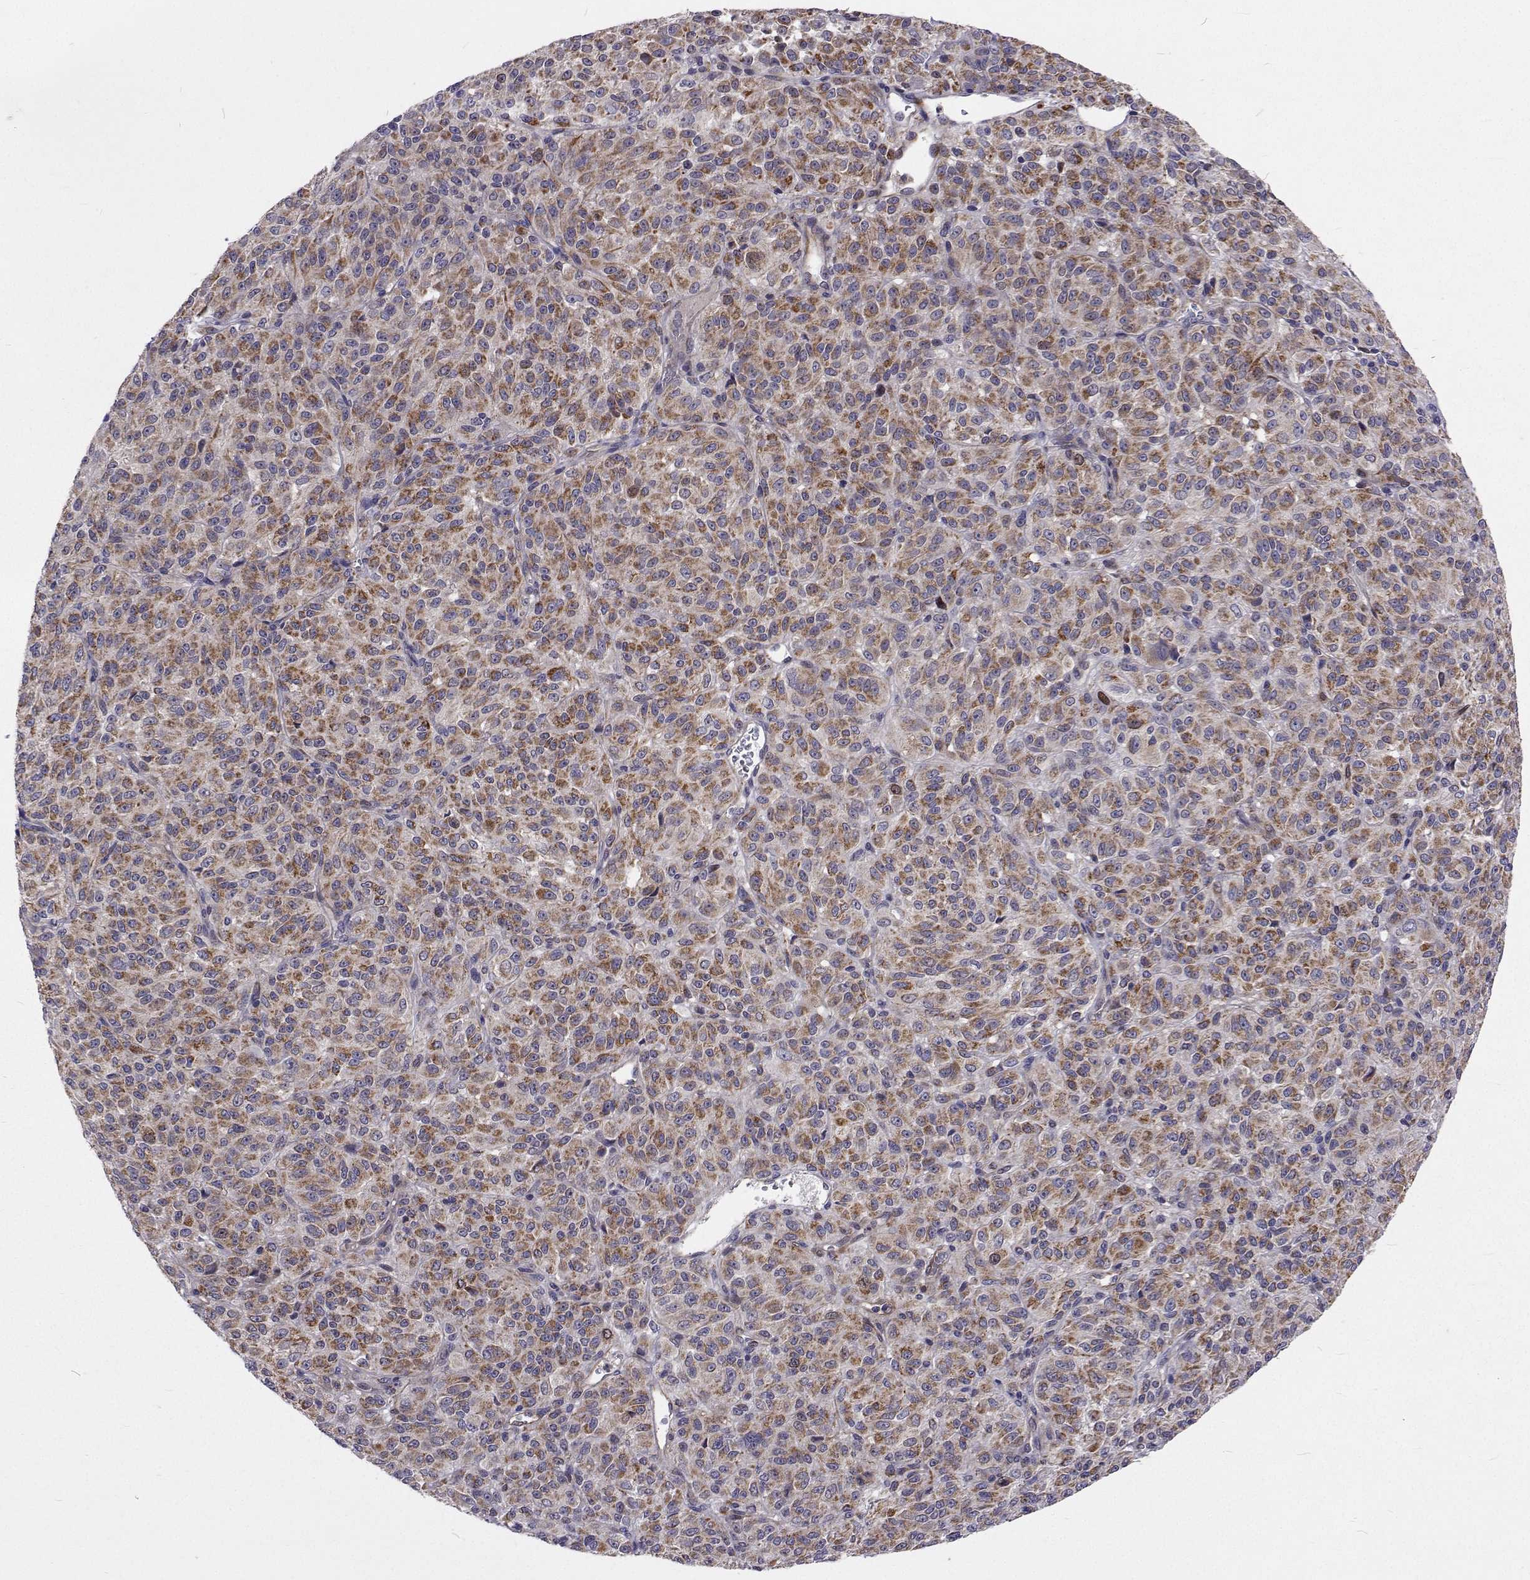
{"staining": {"intensity": "moderate", "quantity": ">75%", "location": "cytoplasmic/membranous"}, "tissue": "melanoma", "cell_type": "Tumor cells", "image_type": "cancer", "snomed": [{"axis": "morphology", "description": "Malignant melanoma, Metastatic site"}, {"axis": "topography", "description": "Brain"}], "caption": "Melanoma tissue demonstrates moderate cytoplasmic/membranous expression in about >75% of tumor cells, visualized by immunohistochemistry.", "gene": "DHTKD1", "patient": {"sex": "female", "age": 56}}